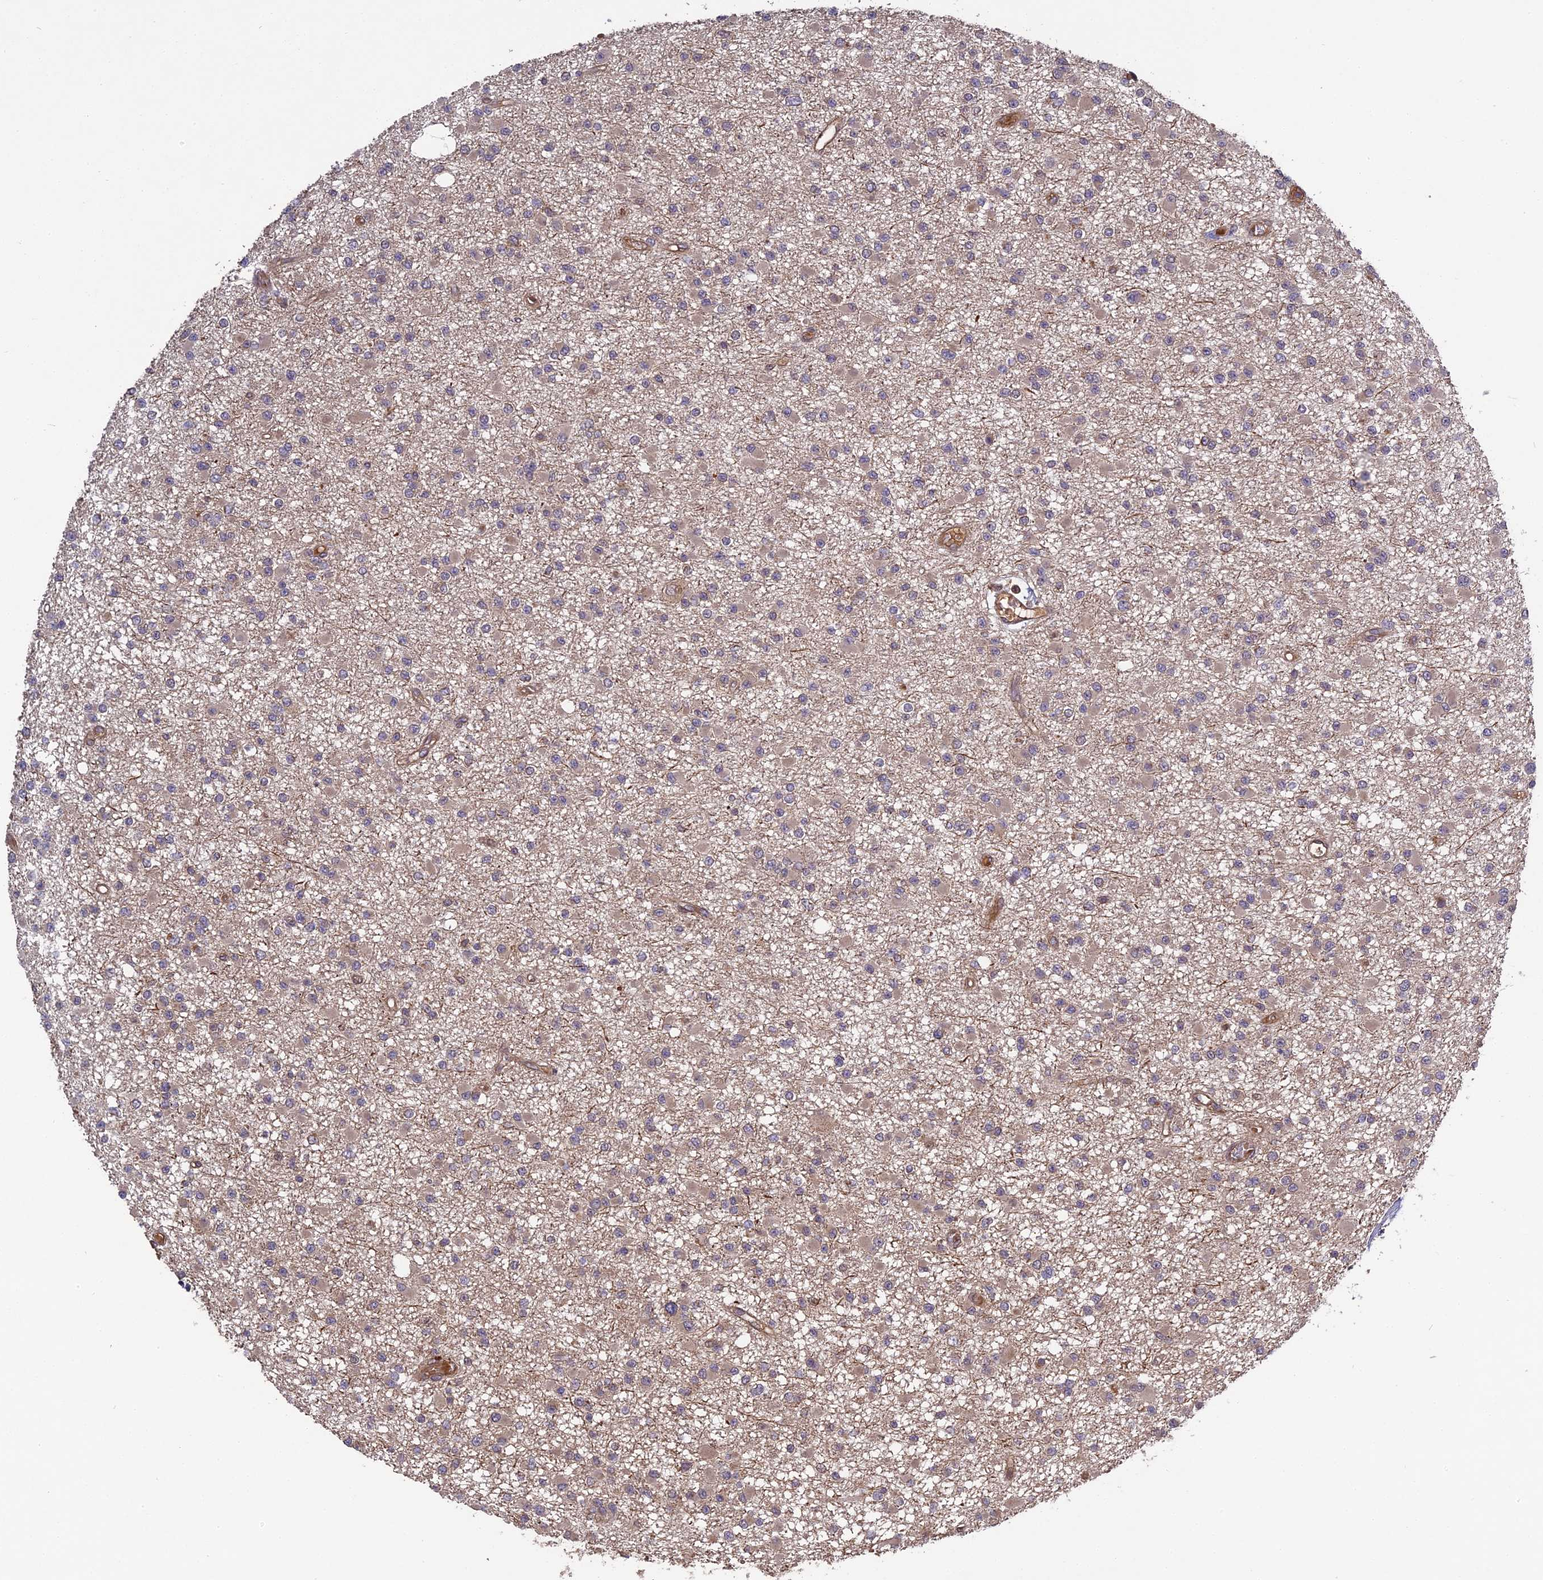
{"staining": {"intensity": "weak", "quantity": "<25%", "location": "cytoplasmic/membranous"}, "tissue": "glioma", "cell_type": "Tumor cells", "image_type": "cancer", "snomed": [{"axis": "morphology", "description": "Glioma, malignant, Low grade"}, {"axis": "topography", "description": "Brain"}], "caption": "Glioma was stained to show a protein in brown. There is no significant staining in tumor cells.", "gene": "TMUB2", "patient": {"sex": "female", "age": 22}}